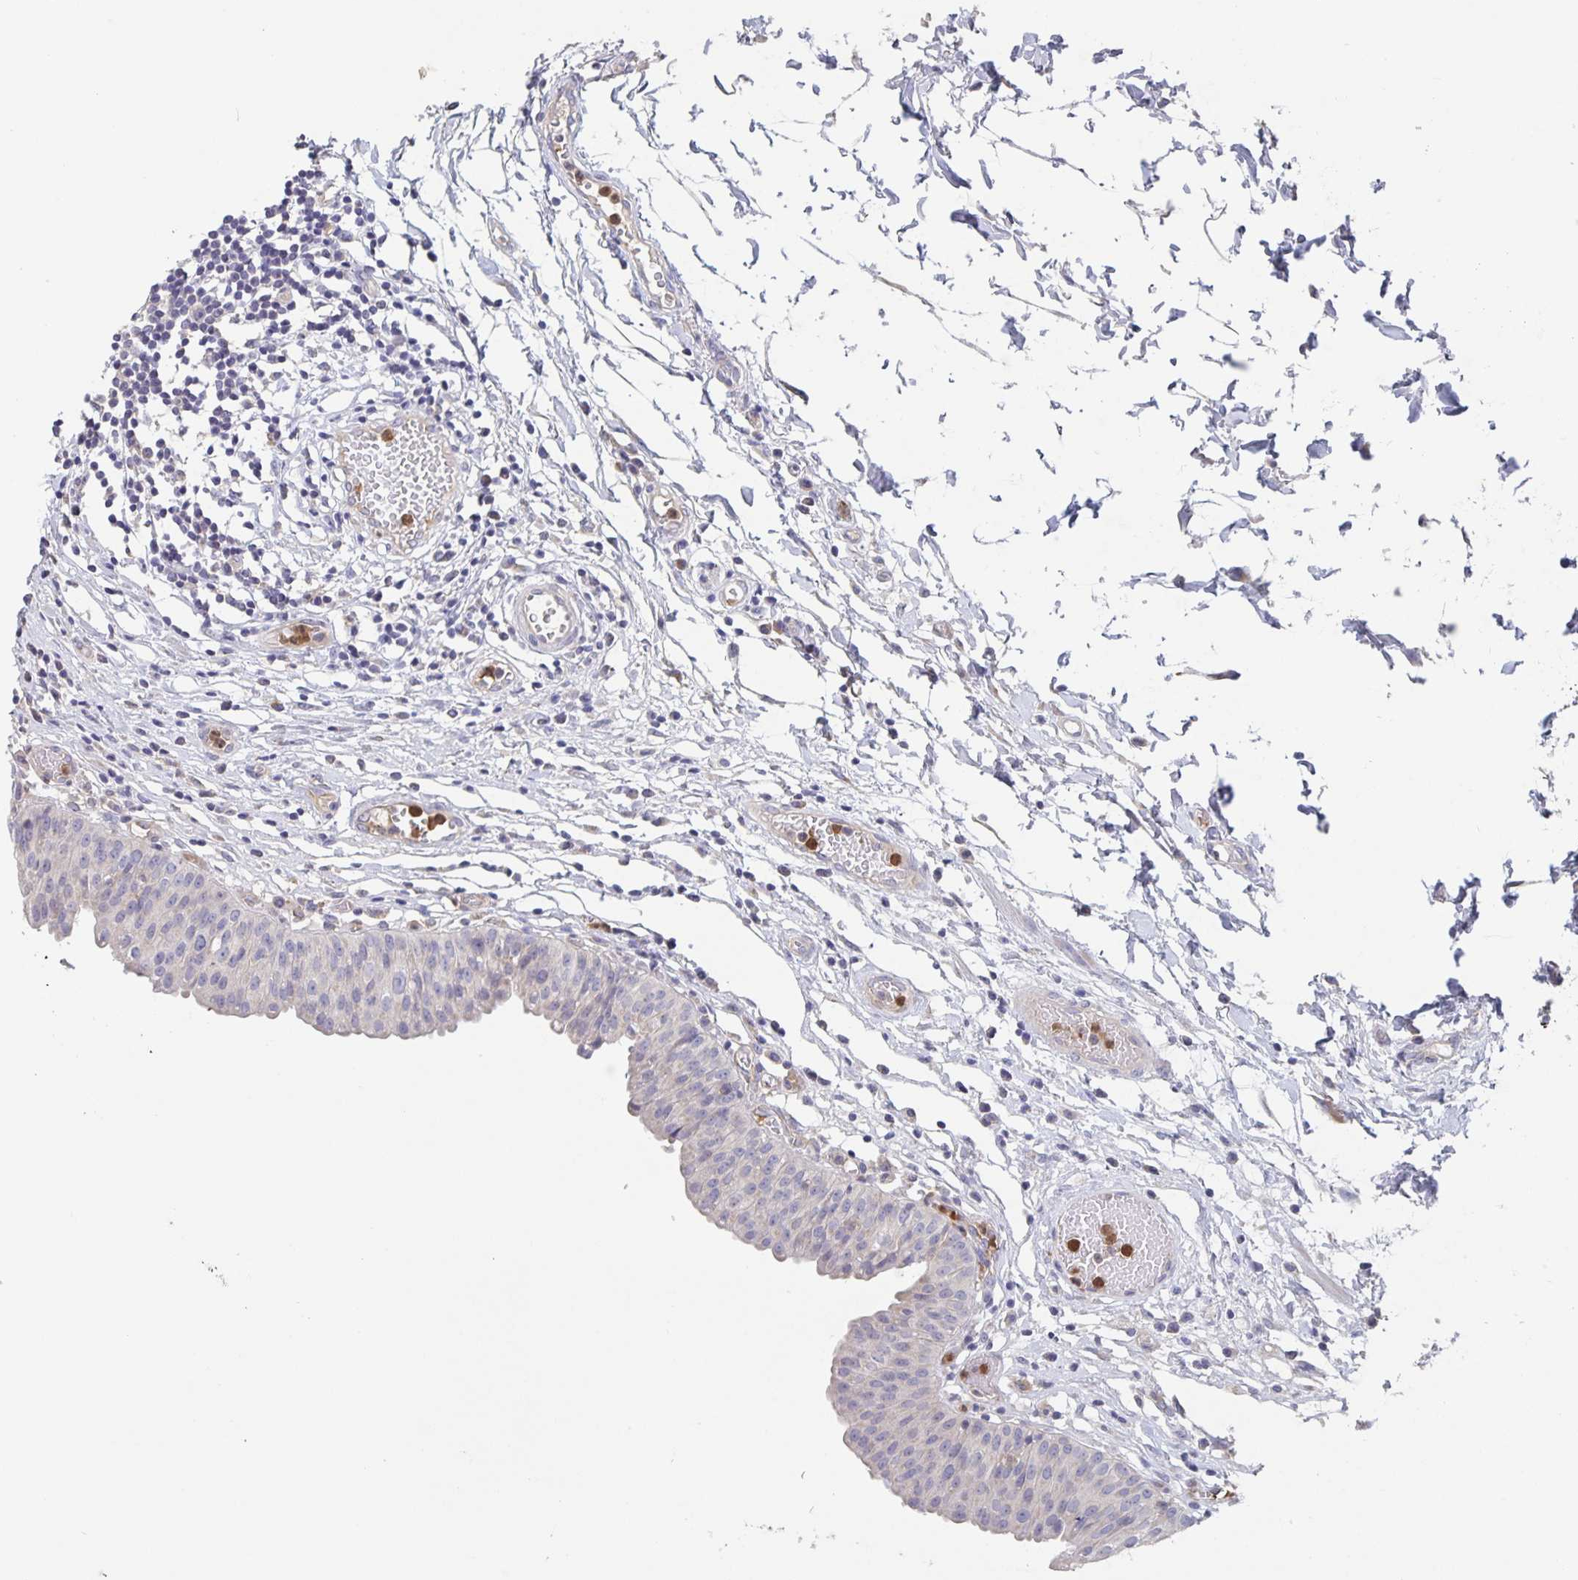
{"staining": {"intensity": "weak", "quantity": "<25%", "location": "cytoplasmic/membranous"}, "tissue": "urinary bladder", "cell_type": "Urothelial cells", "image_type": "normal", "snomed": [{"axis": "morphology", "description": "Normal tissue, NOS"}, {"axis": "topography", "description": "Urinary bladder"}], "caption": "Immunohistochemistry (IHC) of normal urinary bladder displays no expression in urothelial cells.", "gene": "CDC42BPG", "patient": {"sex": "male", "age": 64}}